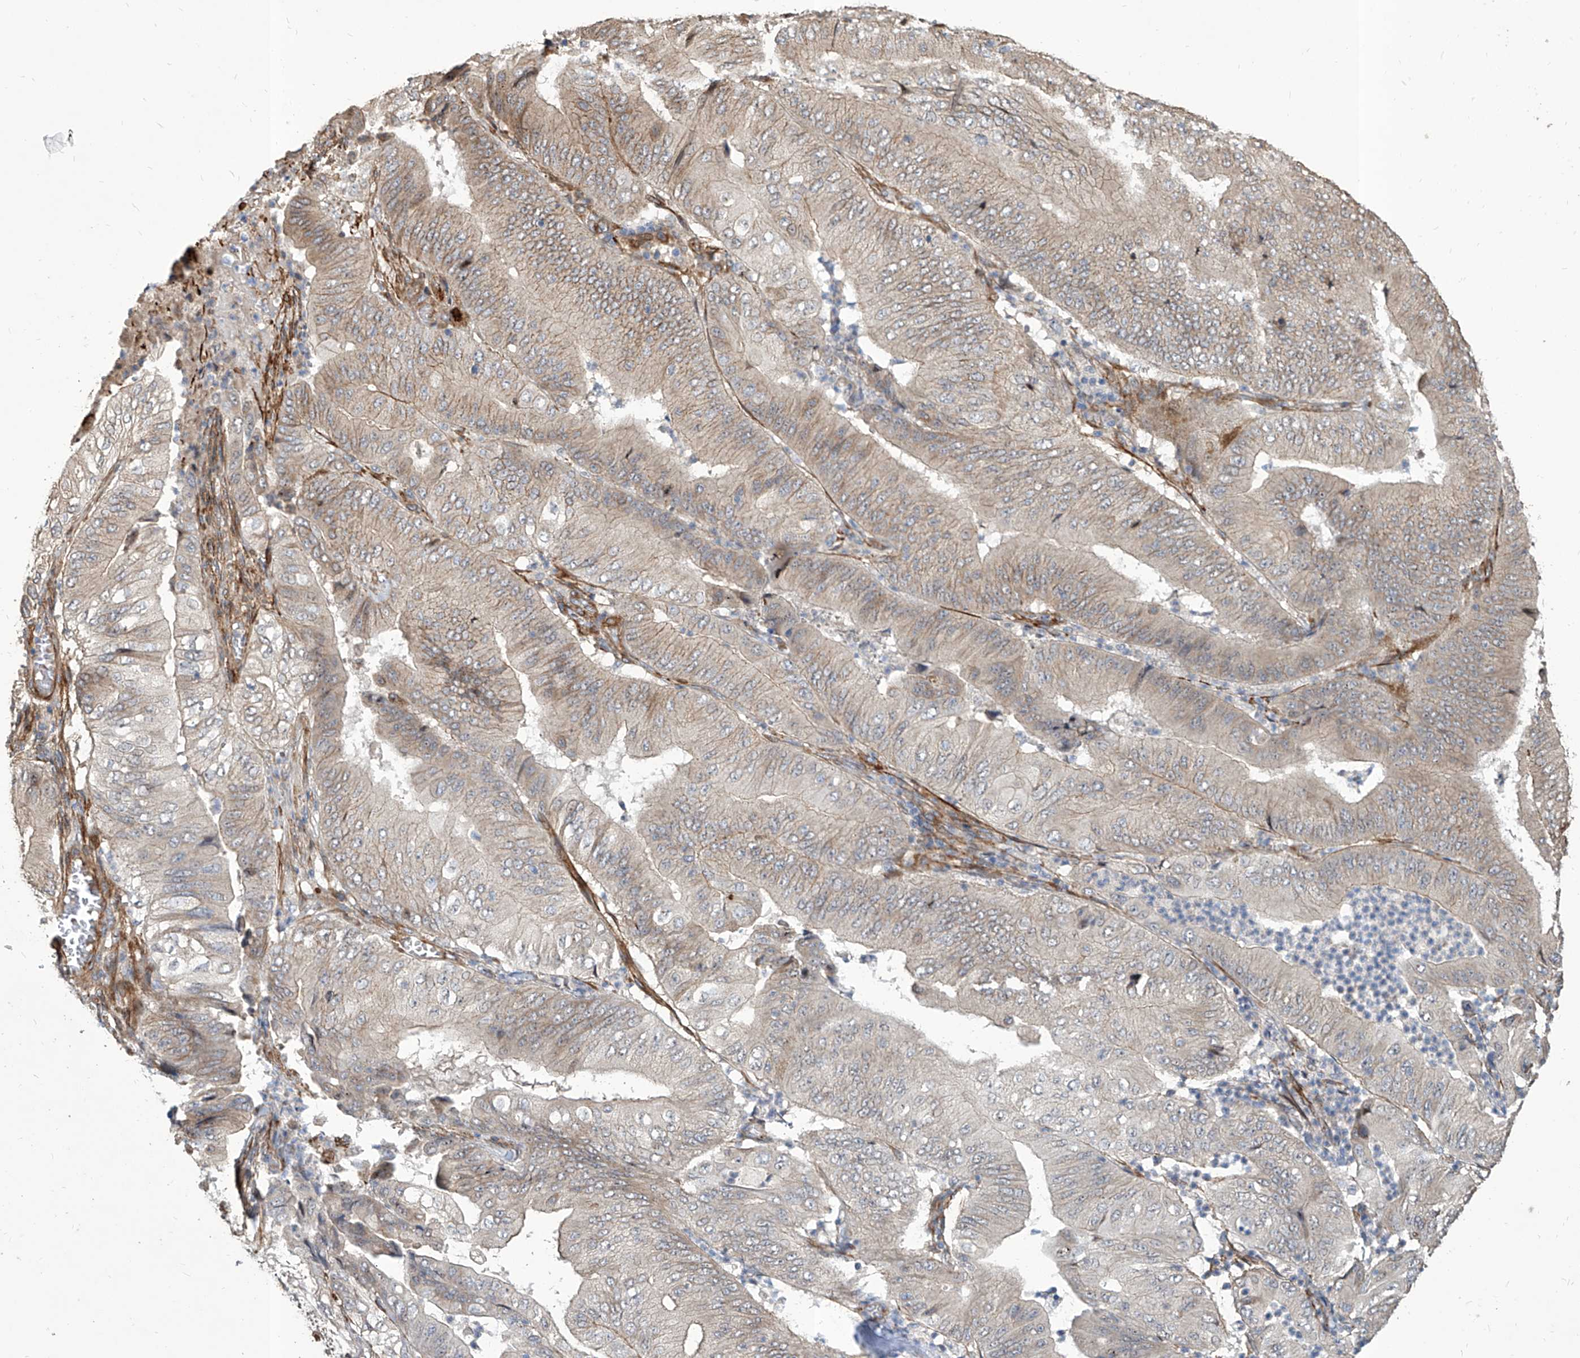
{"staining": {"intensity": "weak", "quantity": "25%-75%", "location": "cytoplasmic/membranous"}, "tissue": "pancreatic cancer", "cell_type": "Tumor cells", "image_type": "cancer", "snomed": [{"axis": "morphology", "description": "Adenocarcinoma, NOS"}, {"axis": "topography", "description": "Pancreas"}], "caption": "This photomicrograph reveals adenocarcinoma (pancreatic) stained with immunohistochemistry to label a protein in brown. The cytoplasmic/membranous of tumor cells show weak positivity for the protein. Nuclei are counter-stained blue.", "gene": "FAM83B", "patient": {"sex": "female", "age": 77}}